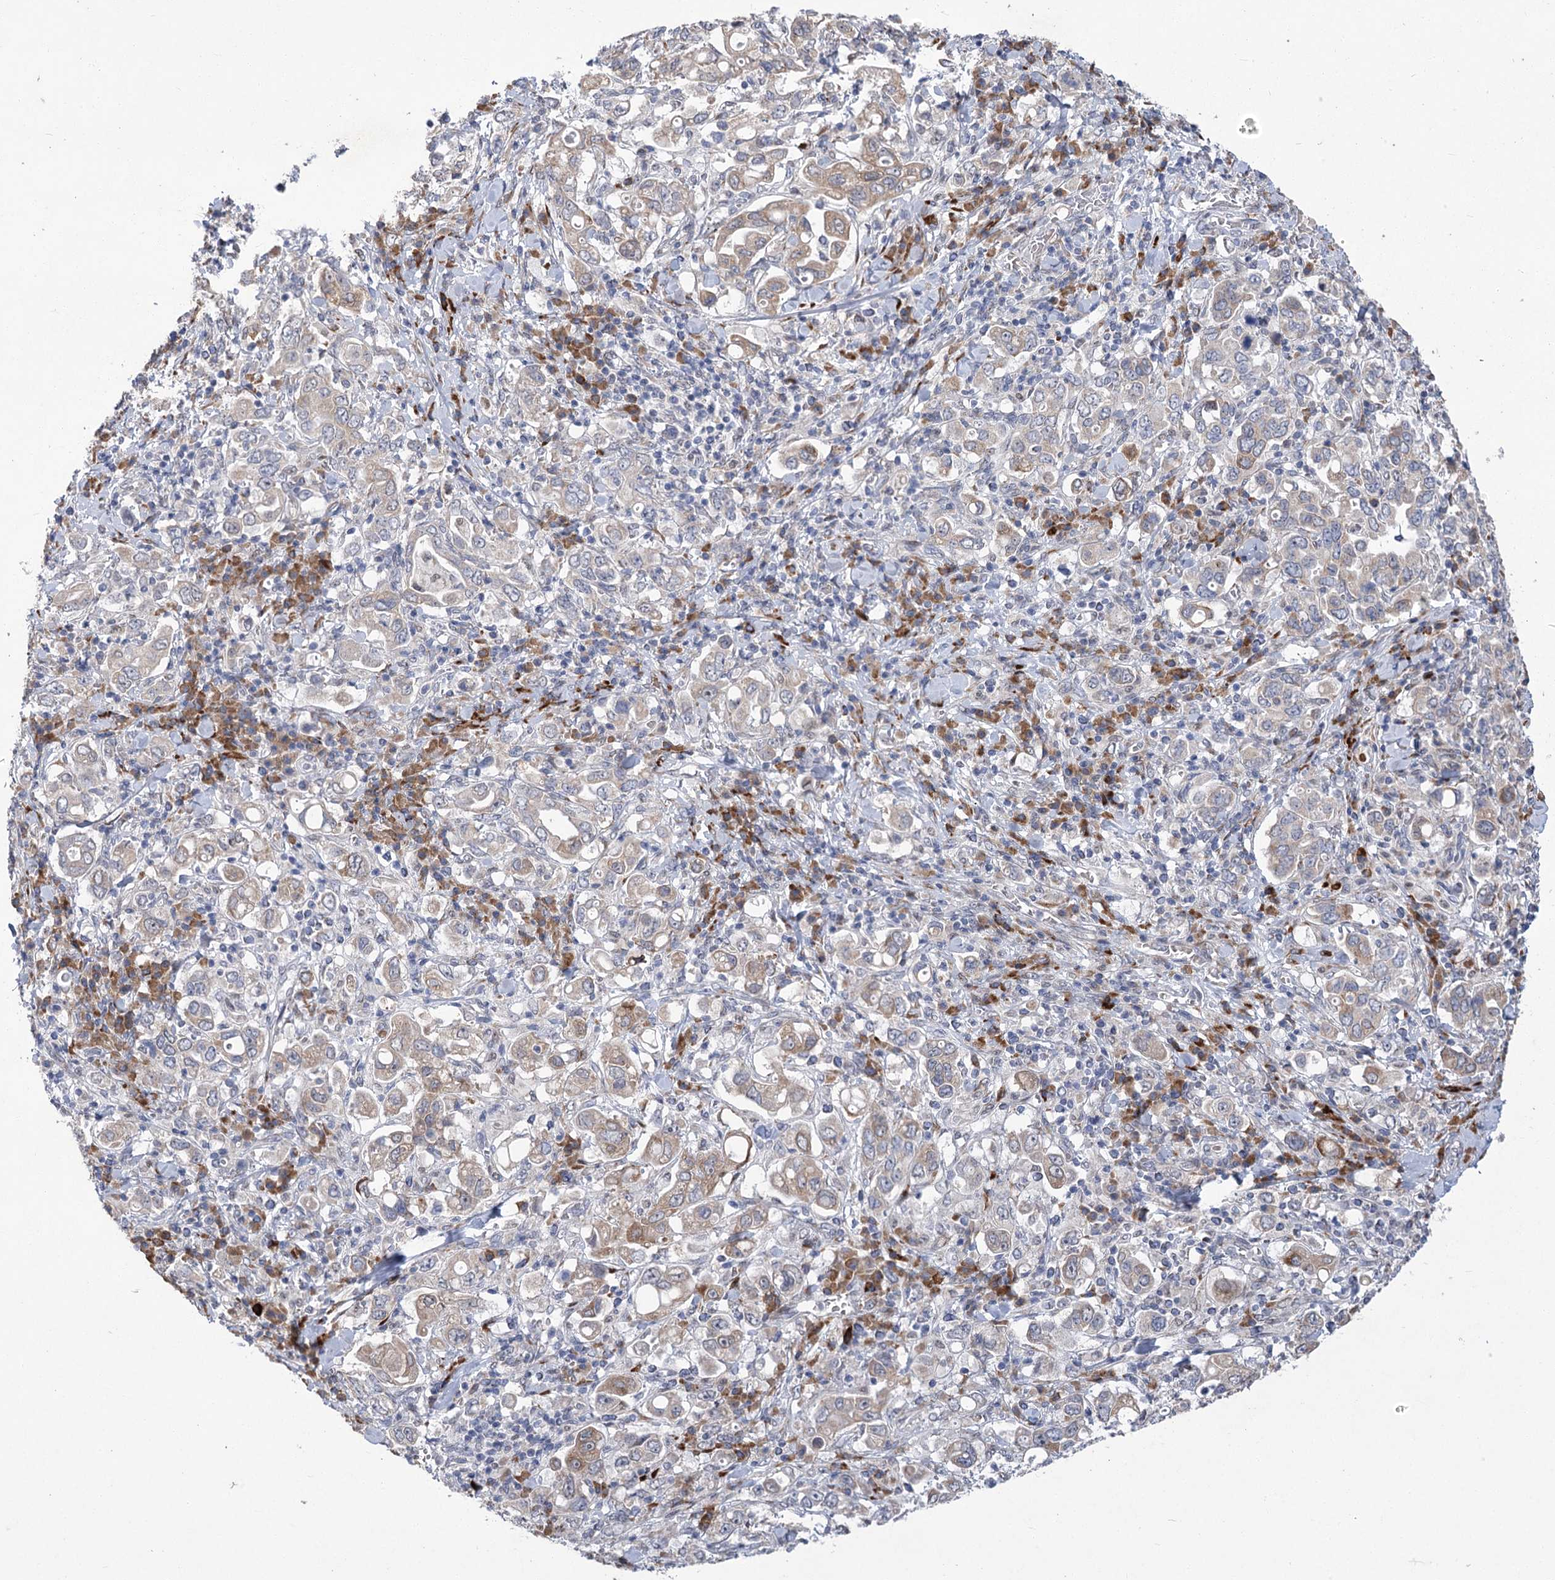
{"staining": {"intensity": "weak", "quantity": ">75%", "location": "cytoplasmic/membranous"}, "tissue": "stomach cancer", "cell_type": "Tumor cells", "image_type": "cancer", "snomed": [{"axis": "morphology", "description": "Adenocarcinoma, NOS"}, {"axis": "topography", "description": "Stomach, upper"}], "caption": "Immunohistochemical staining of stomach adenocarcinoma reveals low levels of weak cytoplasmic/membranous protein expression in about >75% of tumor cells. The staining was performed using DAB to visualize the protein expression in brown, while the nuclei were stained in blue with hematoxylin (Magnification: 20x).", "gene": "GCNT4", "patient": {"sex": "male", "age": 62}}